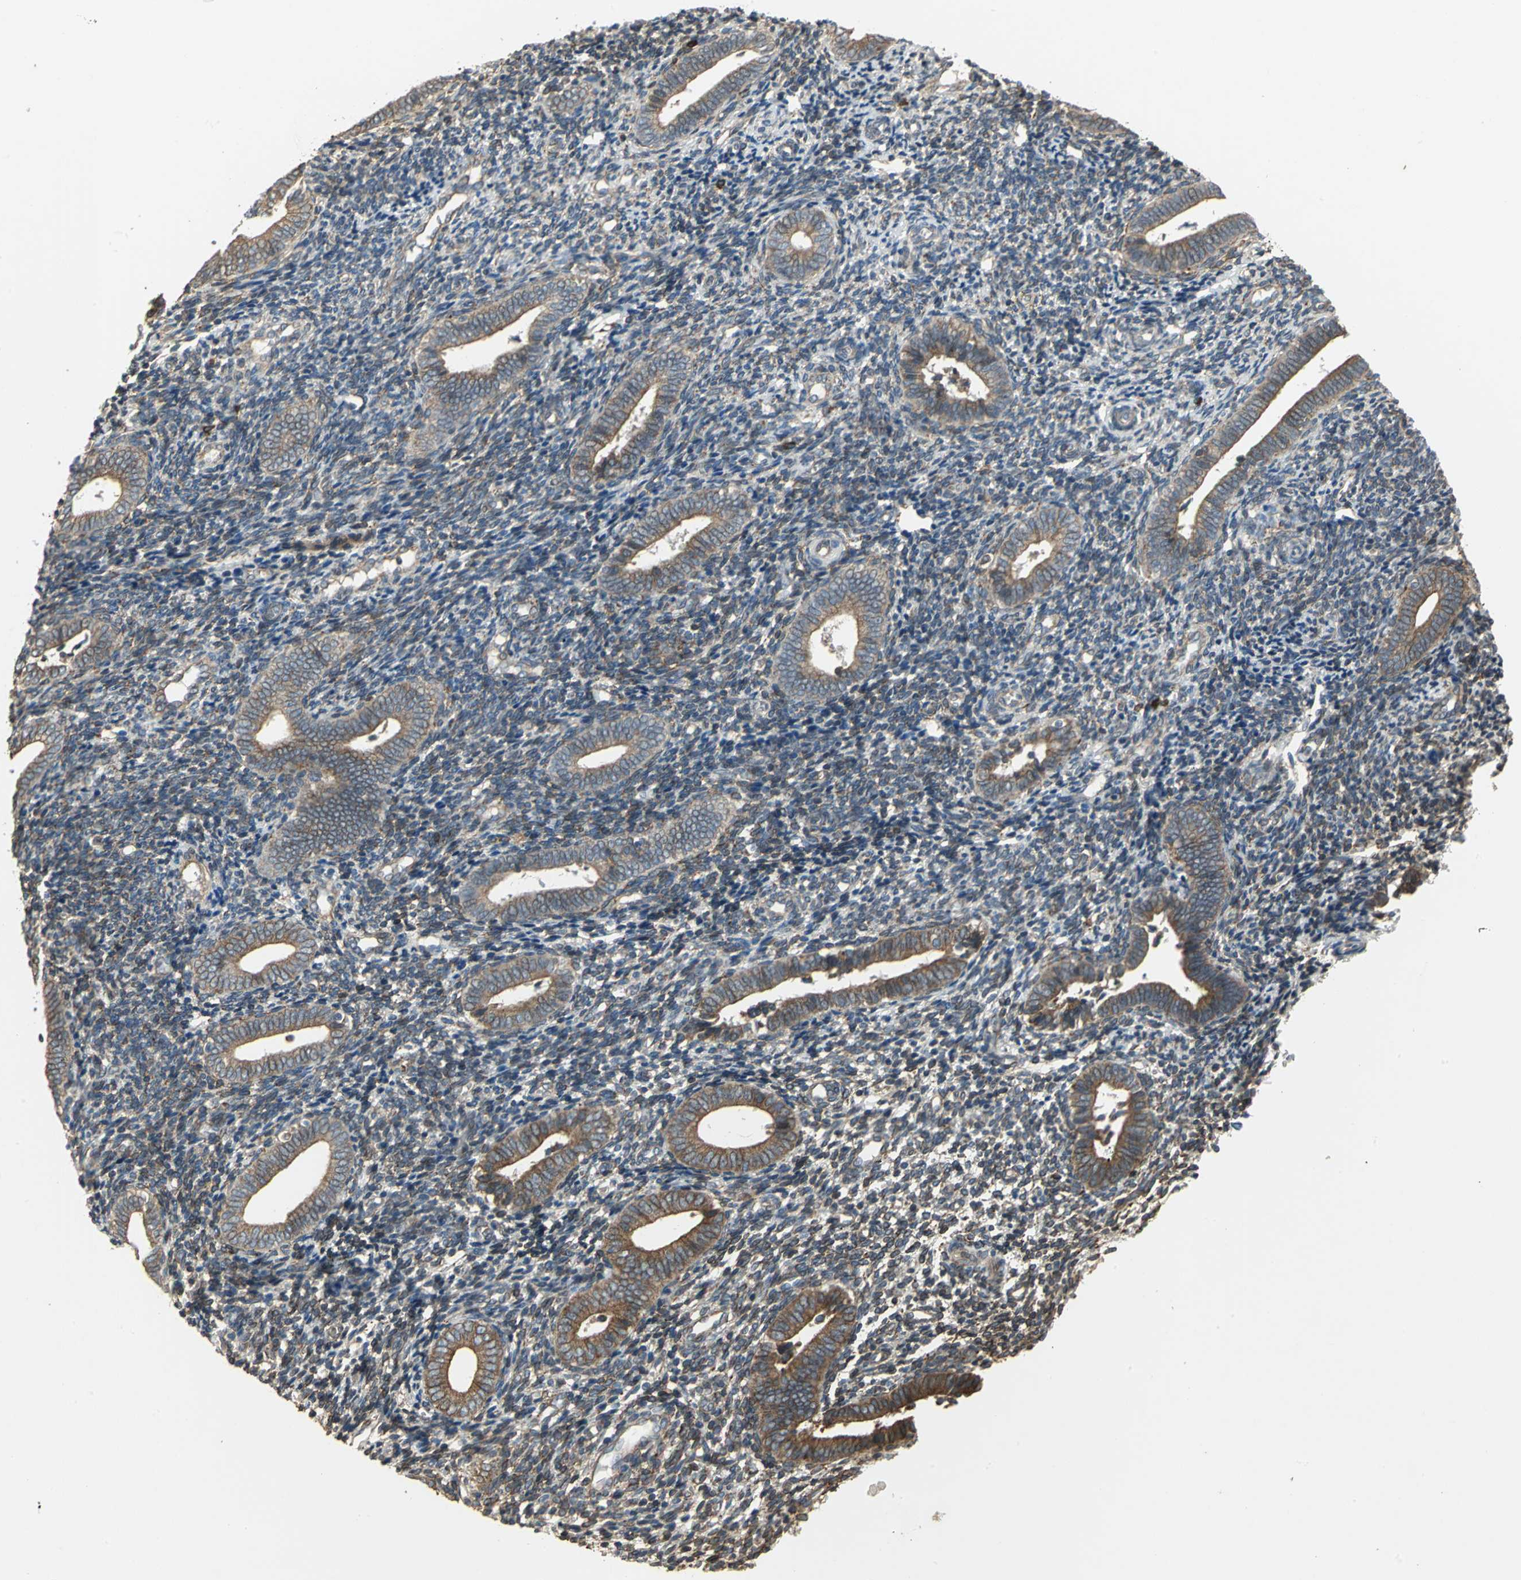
{"staining": {"intensity": "weak", "quantity": "25%-75%", "location": "cytoplasmic/membranous"}, "tissue": "endometrium", "cell_type": "Cells in endometrial stroma", "image_type": "normal", "snomed": [{"axis": "morphology", "description": "Normal tissue, NOS"}, {"axis": "topography", "description": "Uterus"}, {"axis": "topography", "description": "Endometrium"}], "caption": "Immunohistochemistry (DAB (3,3'-diaminobenzidine)) staining of benign endometrium reveals weak cytoplasmic/membranous protein staining in approximately 25%-75% of cells in endometrial stroma. Nuclei are stained in blue.", "gene": "SYVN1", "patient": {"sex": "female", "age": 33}}